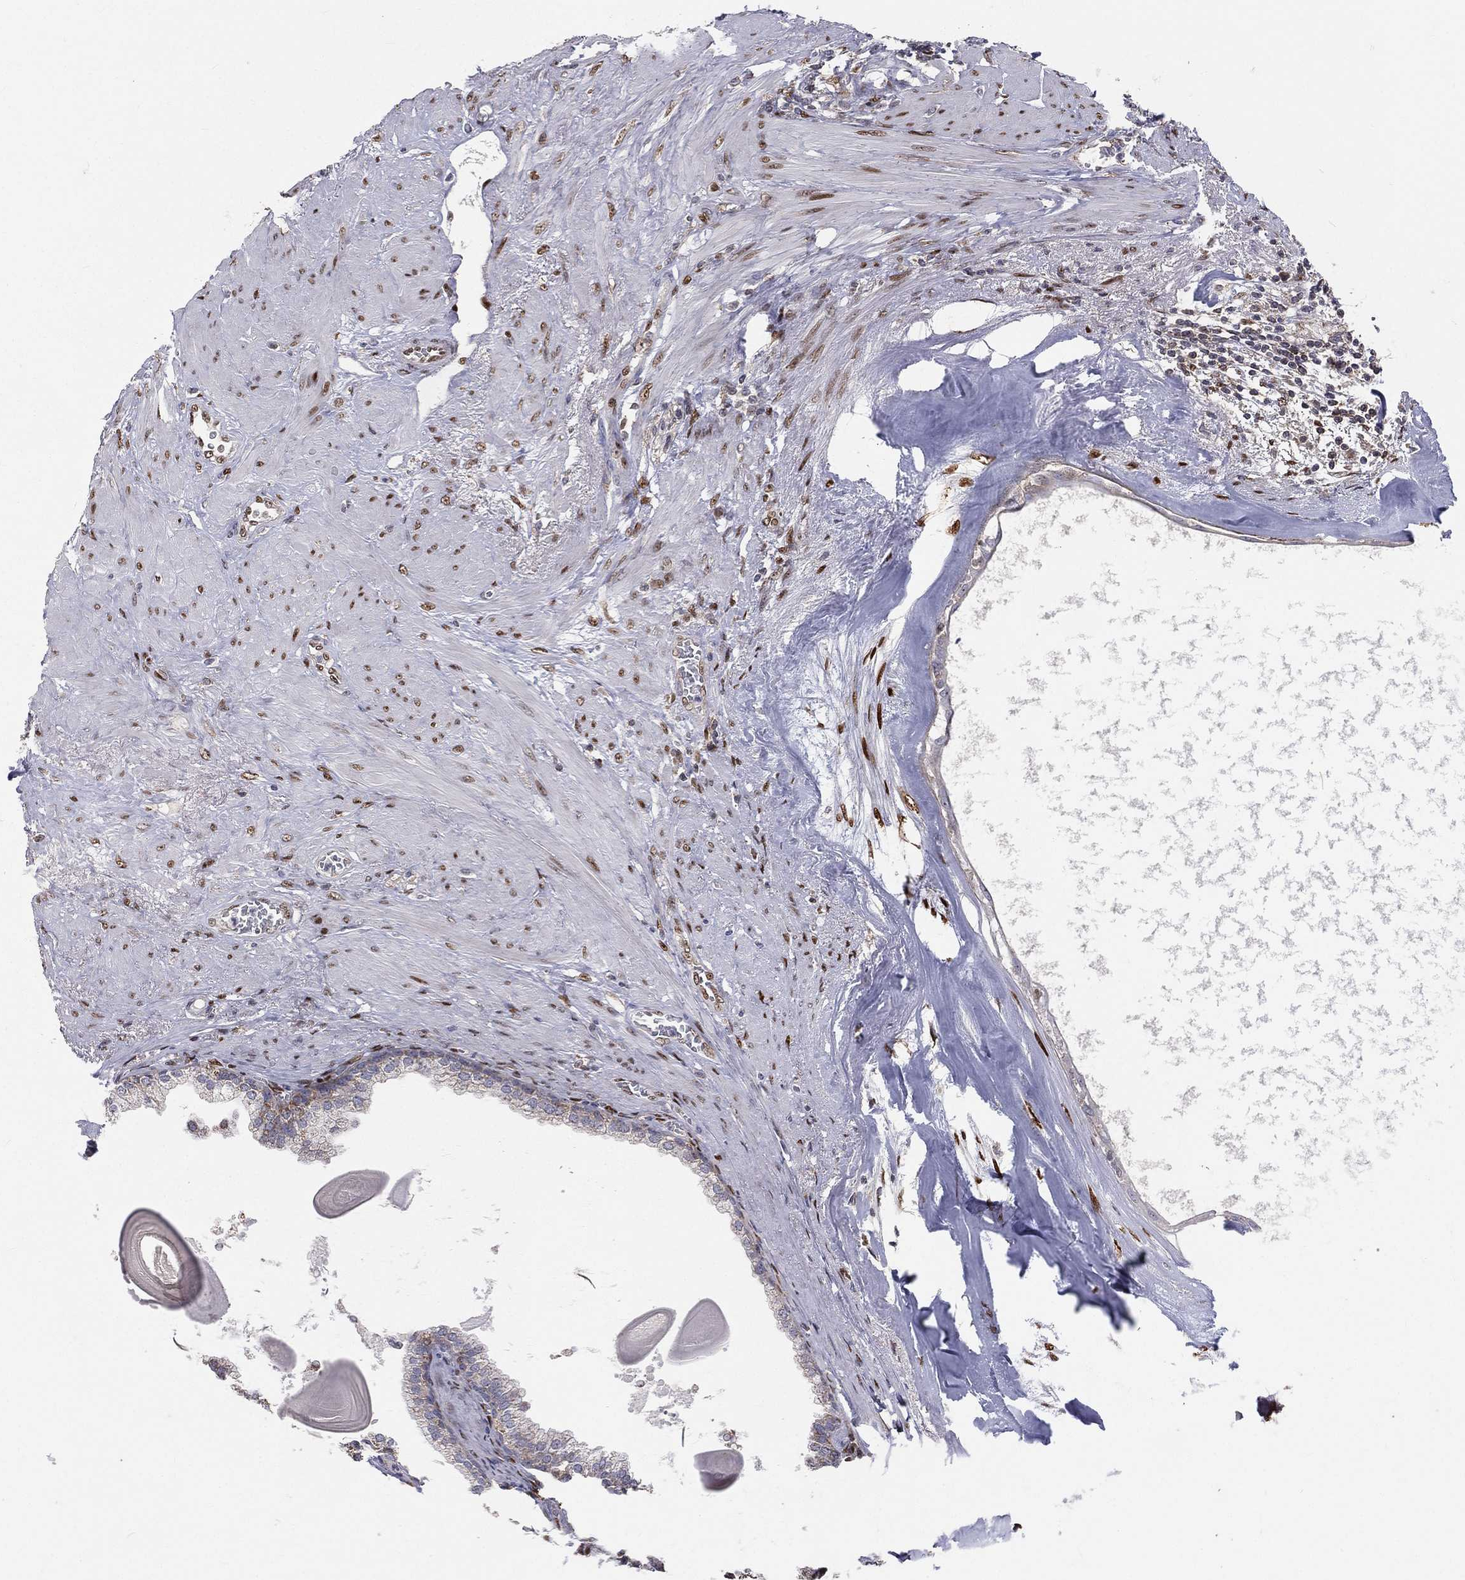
{"staining": {"intensity": "negative", "quantity": "none", "location": "none"}, "tissue": "prostate cancer", "cell_type": "Tumor cells", "image_type": "cancer", "snomed": [{"axis": "morphology", "description": "Adenocarcinoma, NOS"}, {"axis": "topography", "description": "Prostate"}], "caption": "Immunohistochemistry (IHC) of human adenocarcinoma (prostate) exhibits no positivity in tumor cells. (DAB IHC with hematoxylin counter stain).", "gene": "ZEB1", "patient": {"sex": "male", "age": 69}}